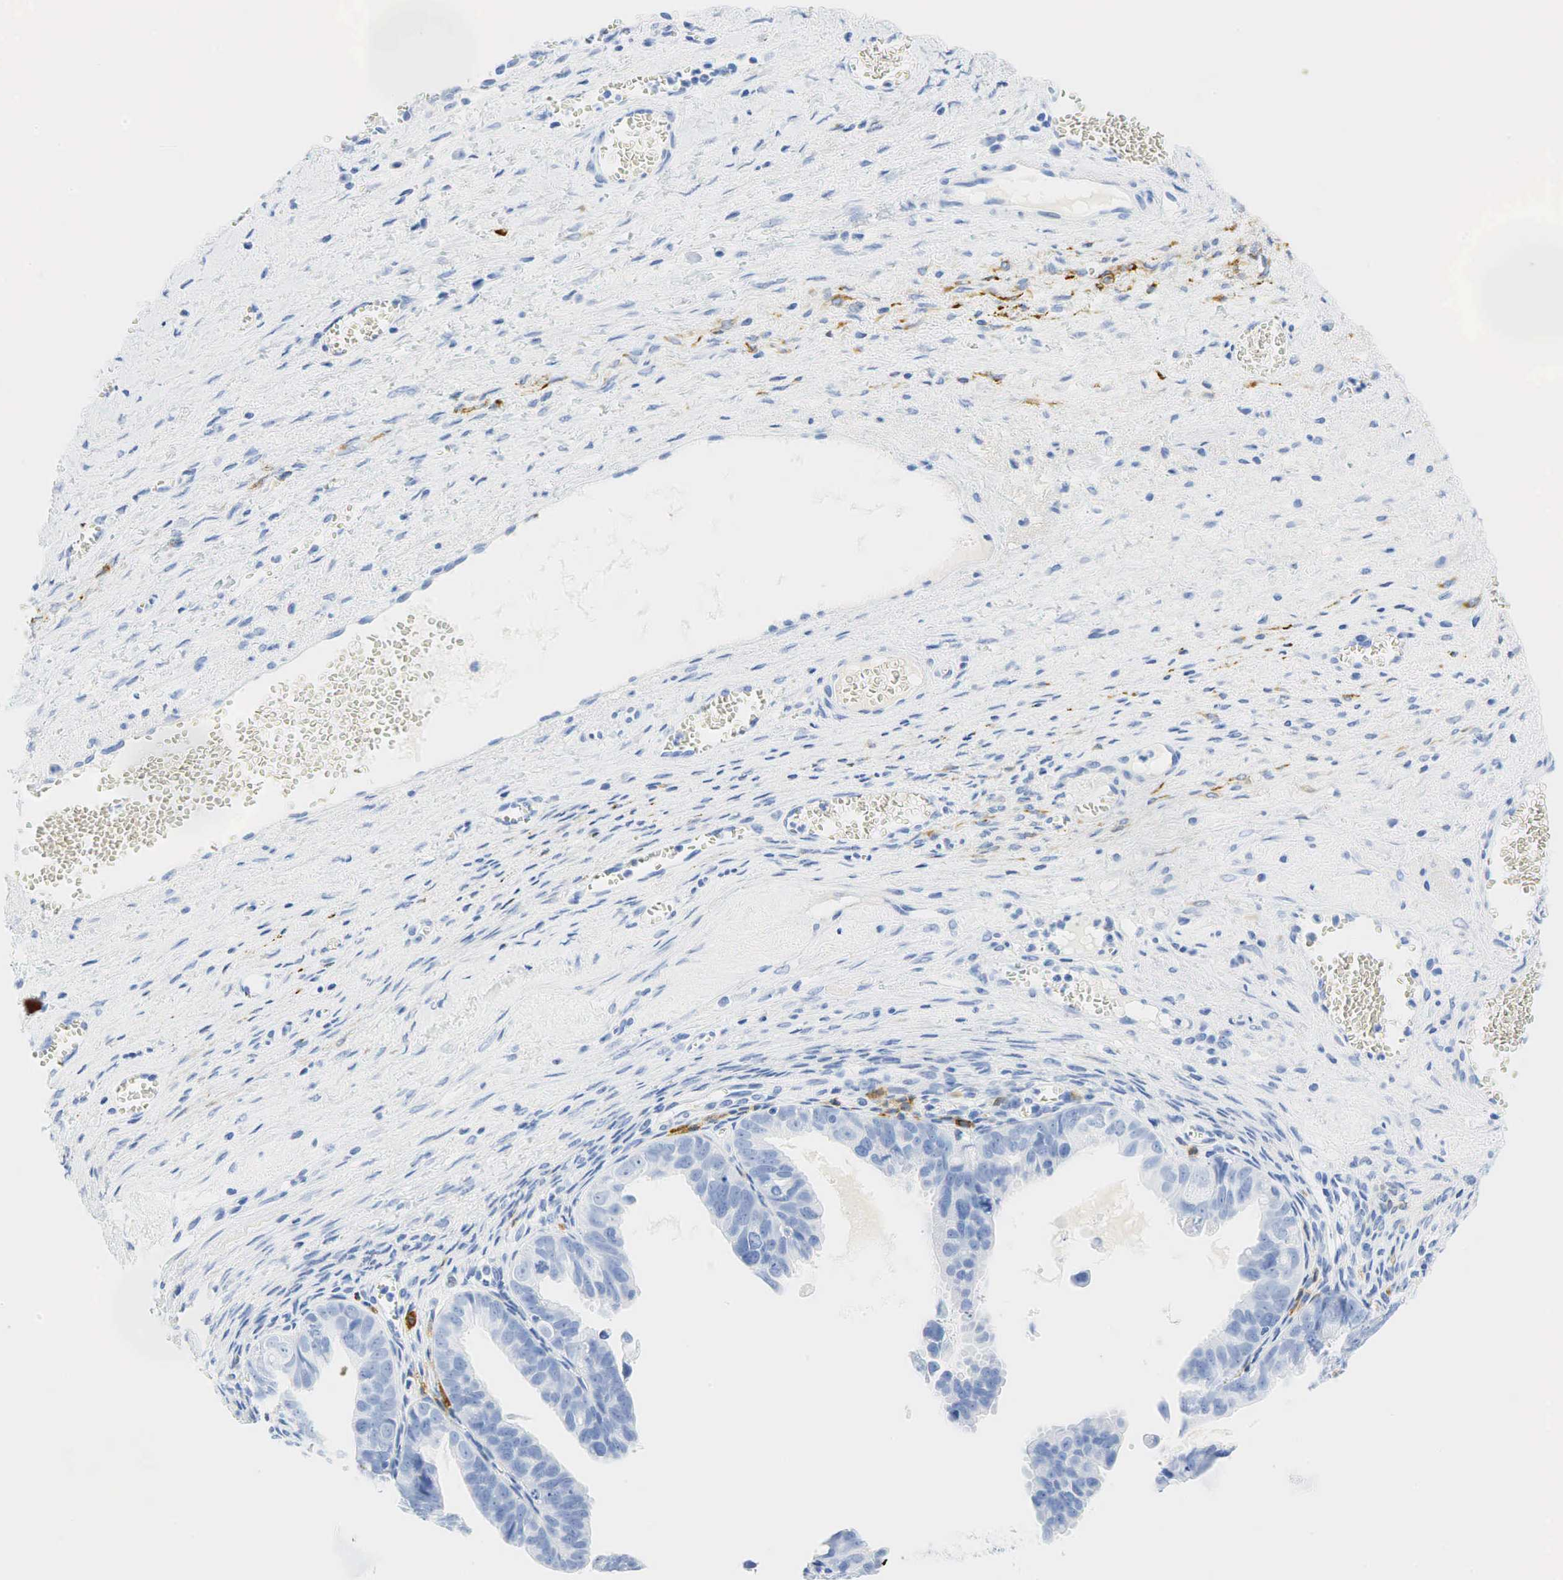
{"staining": {"intensity": "moderate", "quantity": "<25%", "location": "cytoplasmic/membranous"}, "tissue": "ovarian cancer", "cell_type": "Tumor cells", "image_type": "cancer", "snomed": [{"axis": "morphology", "description": "Carcinoma, endometroid"}, {"axis": "topography", "description": "Ovary"}], "caption": "A low amount of moderate cytoplasmic/membranous expression is seen in approximately <25% of tumor cells in endometroid carcinoma (ovarian) tissue.", "gene": "INHA", "patient": {"sex": "female", "age": 85}}